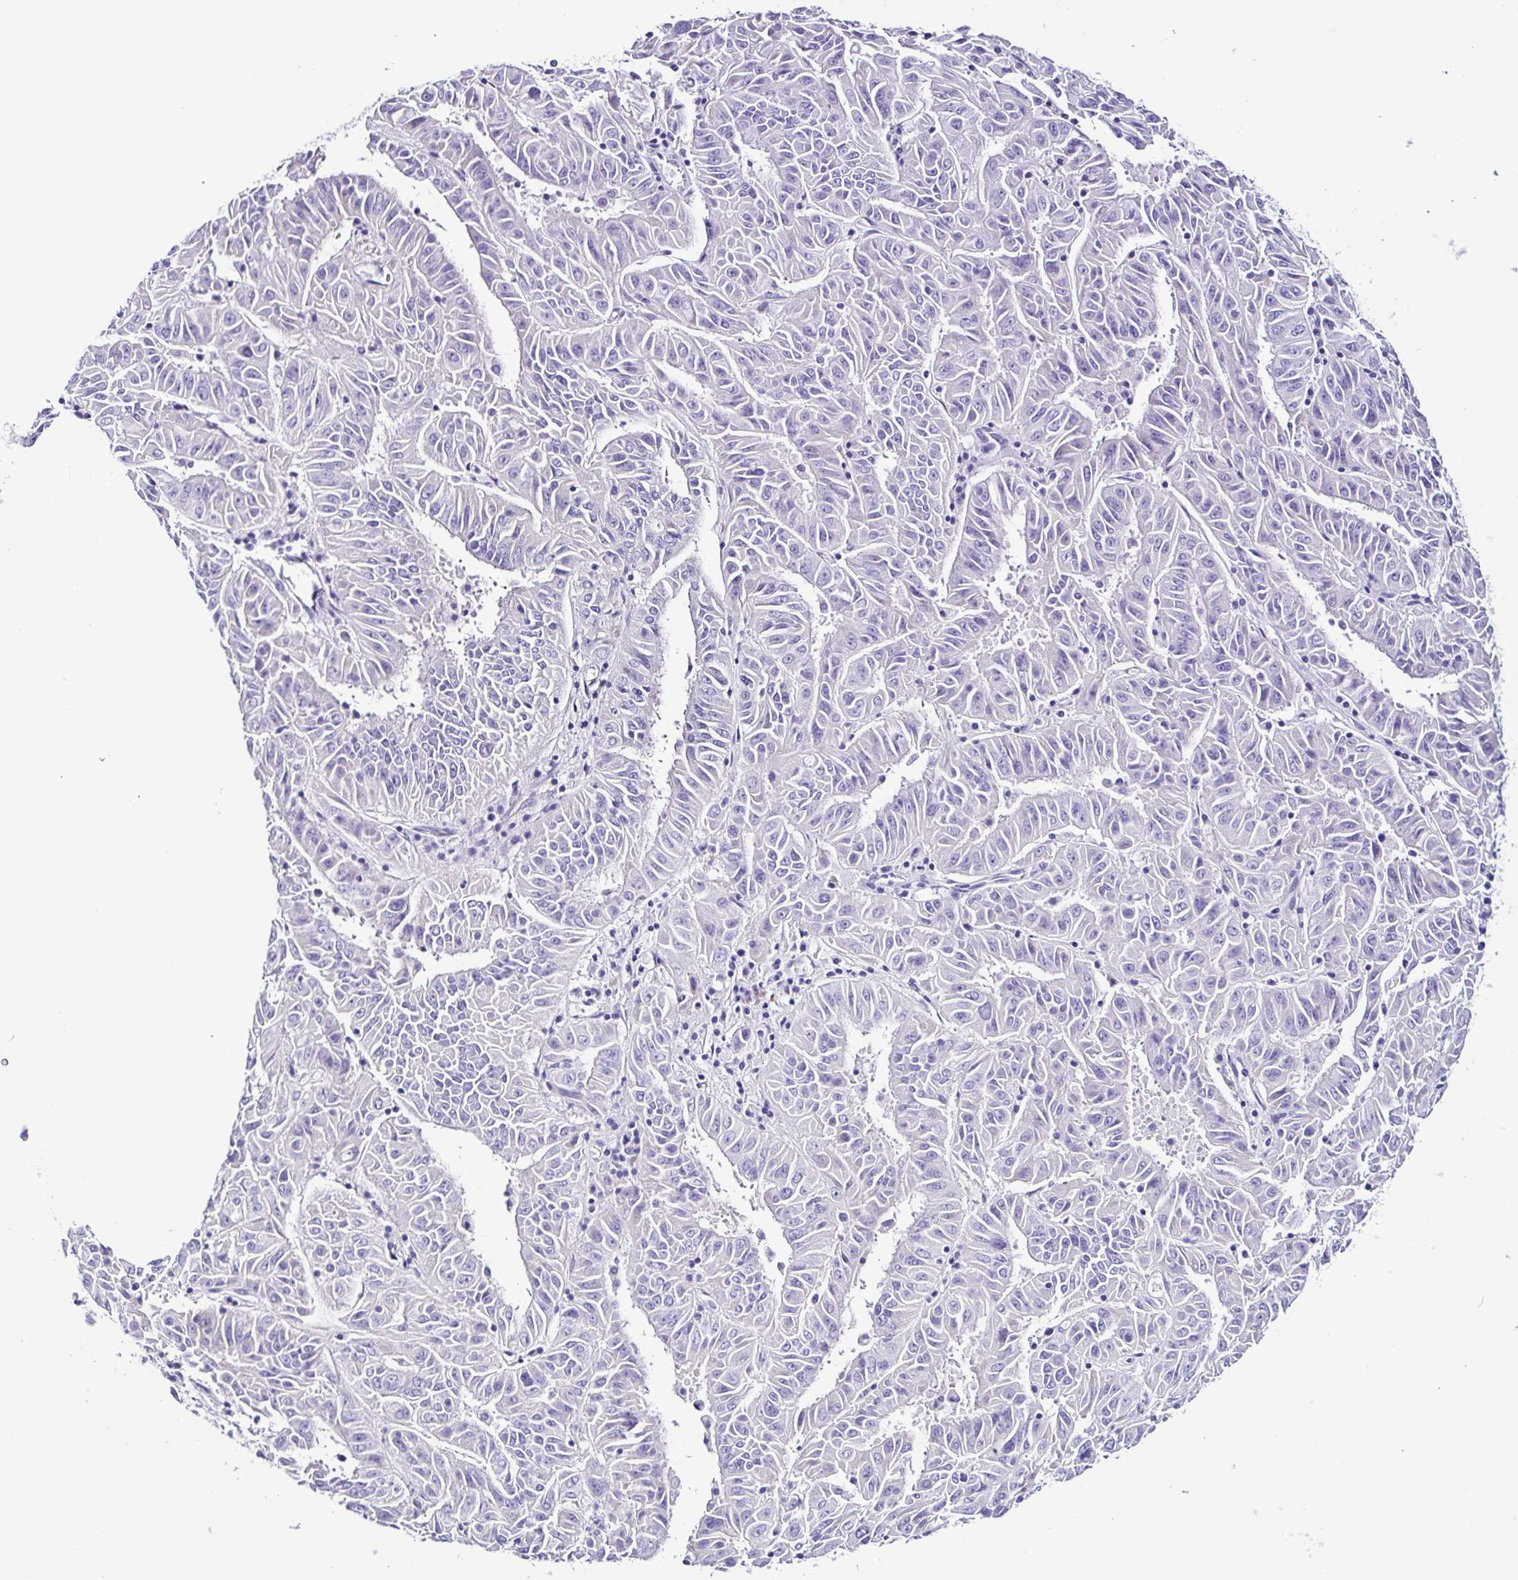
{"staining": {"intensity": "negative", "quantity": "none", "location": "none"}, "tissue": "pancreatic cancer", "cell_type": "Tumor cells", "image_type": "cancer", "snomed": [{"axis": "morphology", "description": "Adenocarcinoma, NOS"}, {"axis": "topography", "description": "Pancreas"}], "caption": "The photomicrograph demonstrates no significant positivity in tumor cells of adenocarcinoma (pancreatic).", "gene": "SRL", "patient": {"sex": "male", "age": 63}}